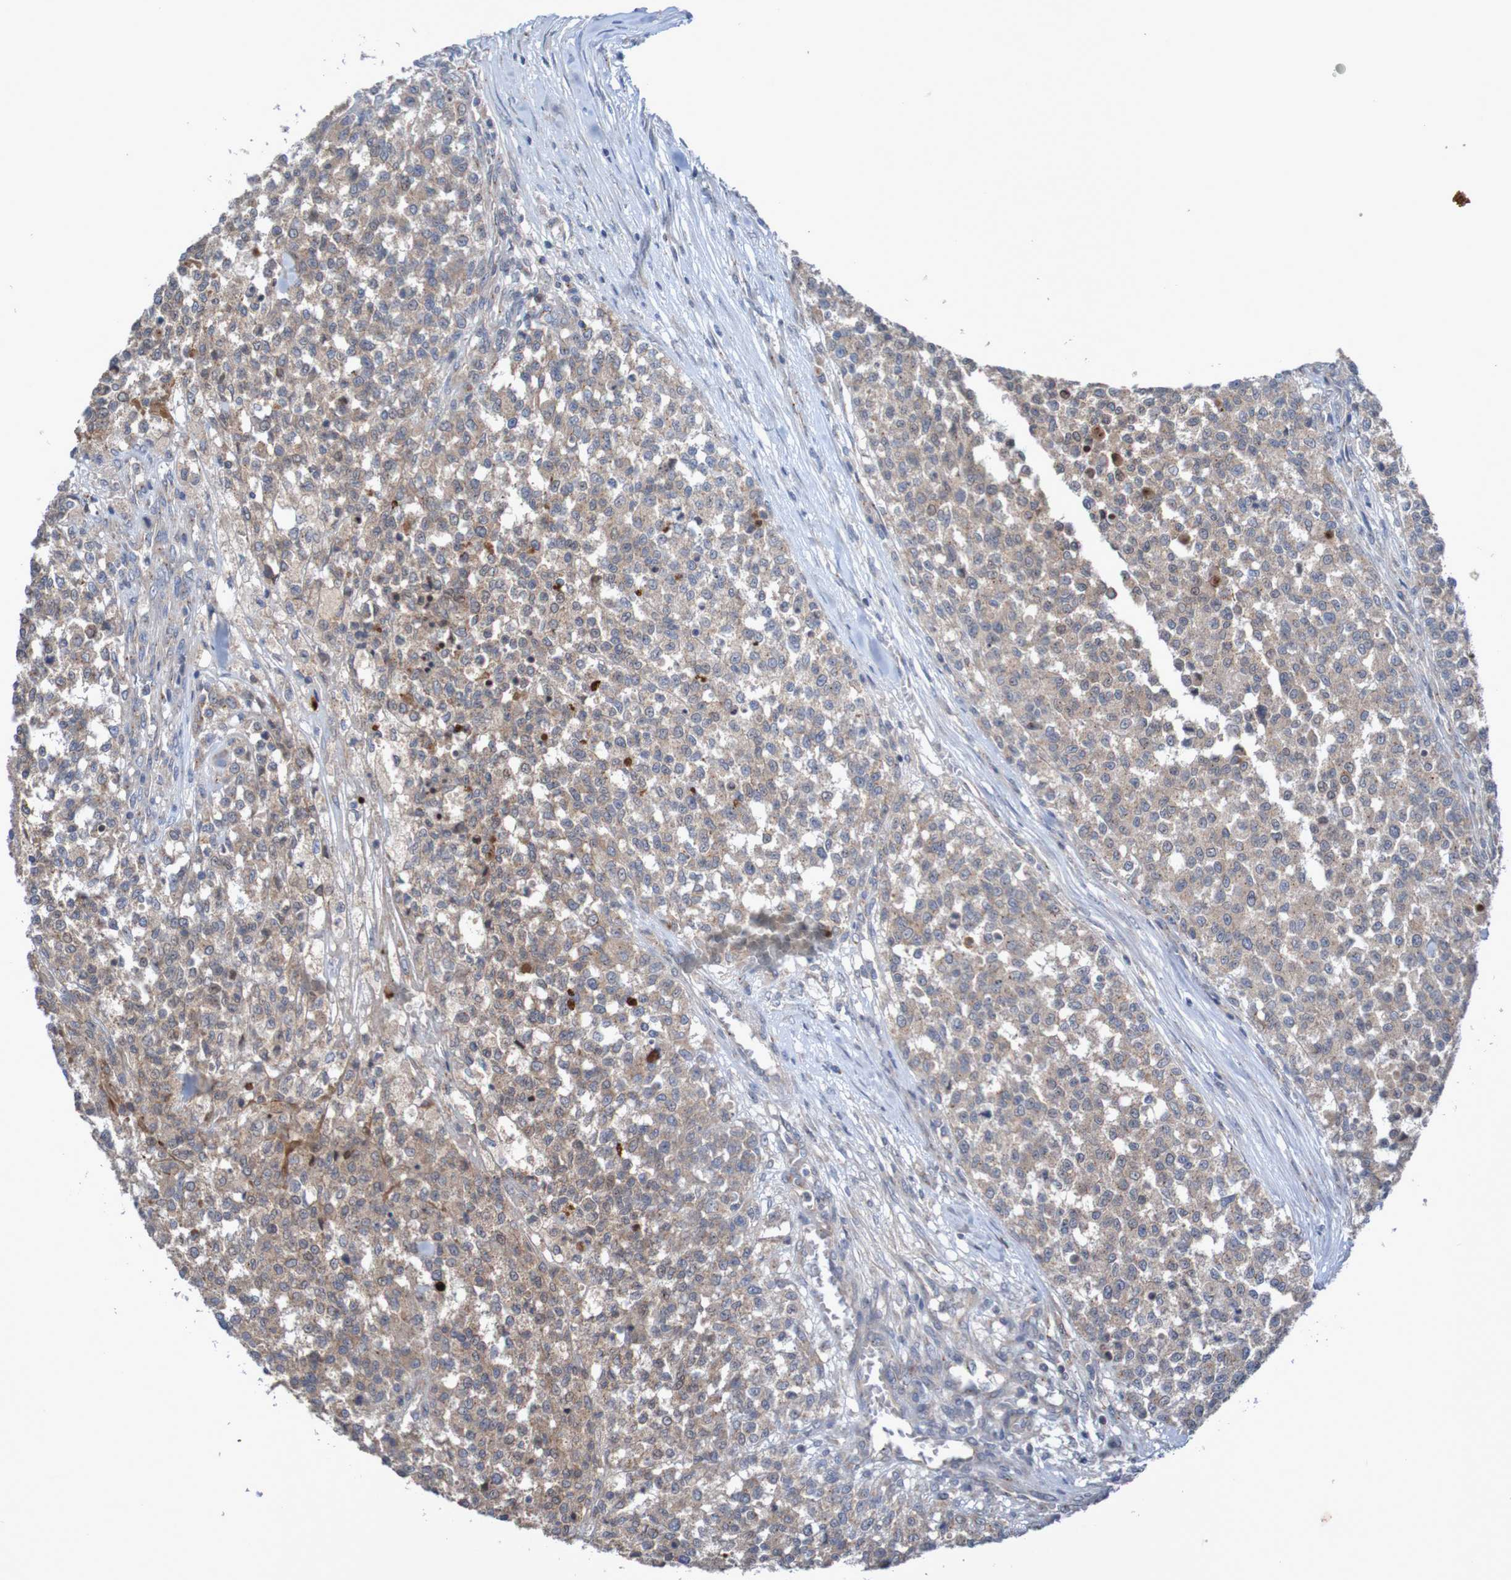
{"staining": {"intensity": "weak", "quantity": ">75%", "location": "cytoplasmic/membranous"}, "tissue": "testis cancer", "cell_type": "Tumor cells", "image_type": "cancer", "snomed": [{"axis": "morphology", "description": "Seminoma, NOS"}, {"axis": "topography", "description": "Testis"}], "caption": "DAB (3,3'-diaminobenzidine) immunohistochemical staining of human seminoma (testis) demonstrates weak cytoplasmic/membranous protein staining in about >75% of tumor cells.", "gene": "ANGPT4", "patient": {"sex": "male", "age": 59}}